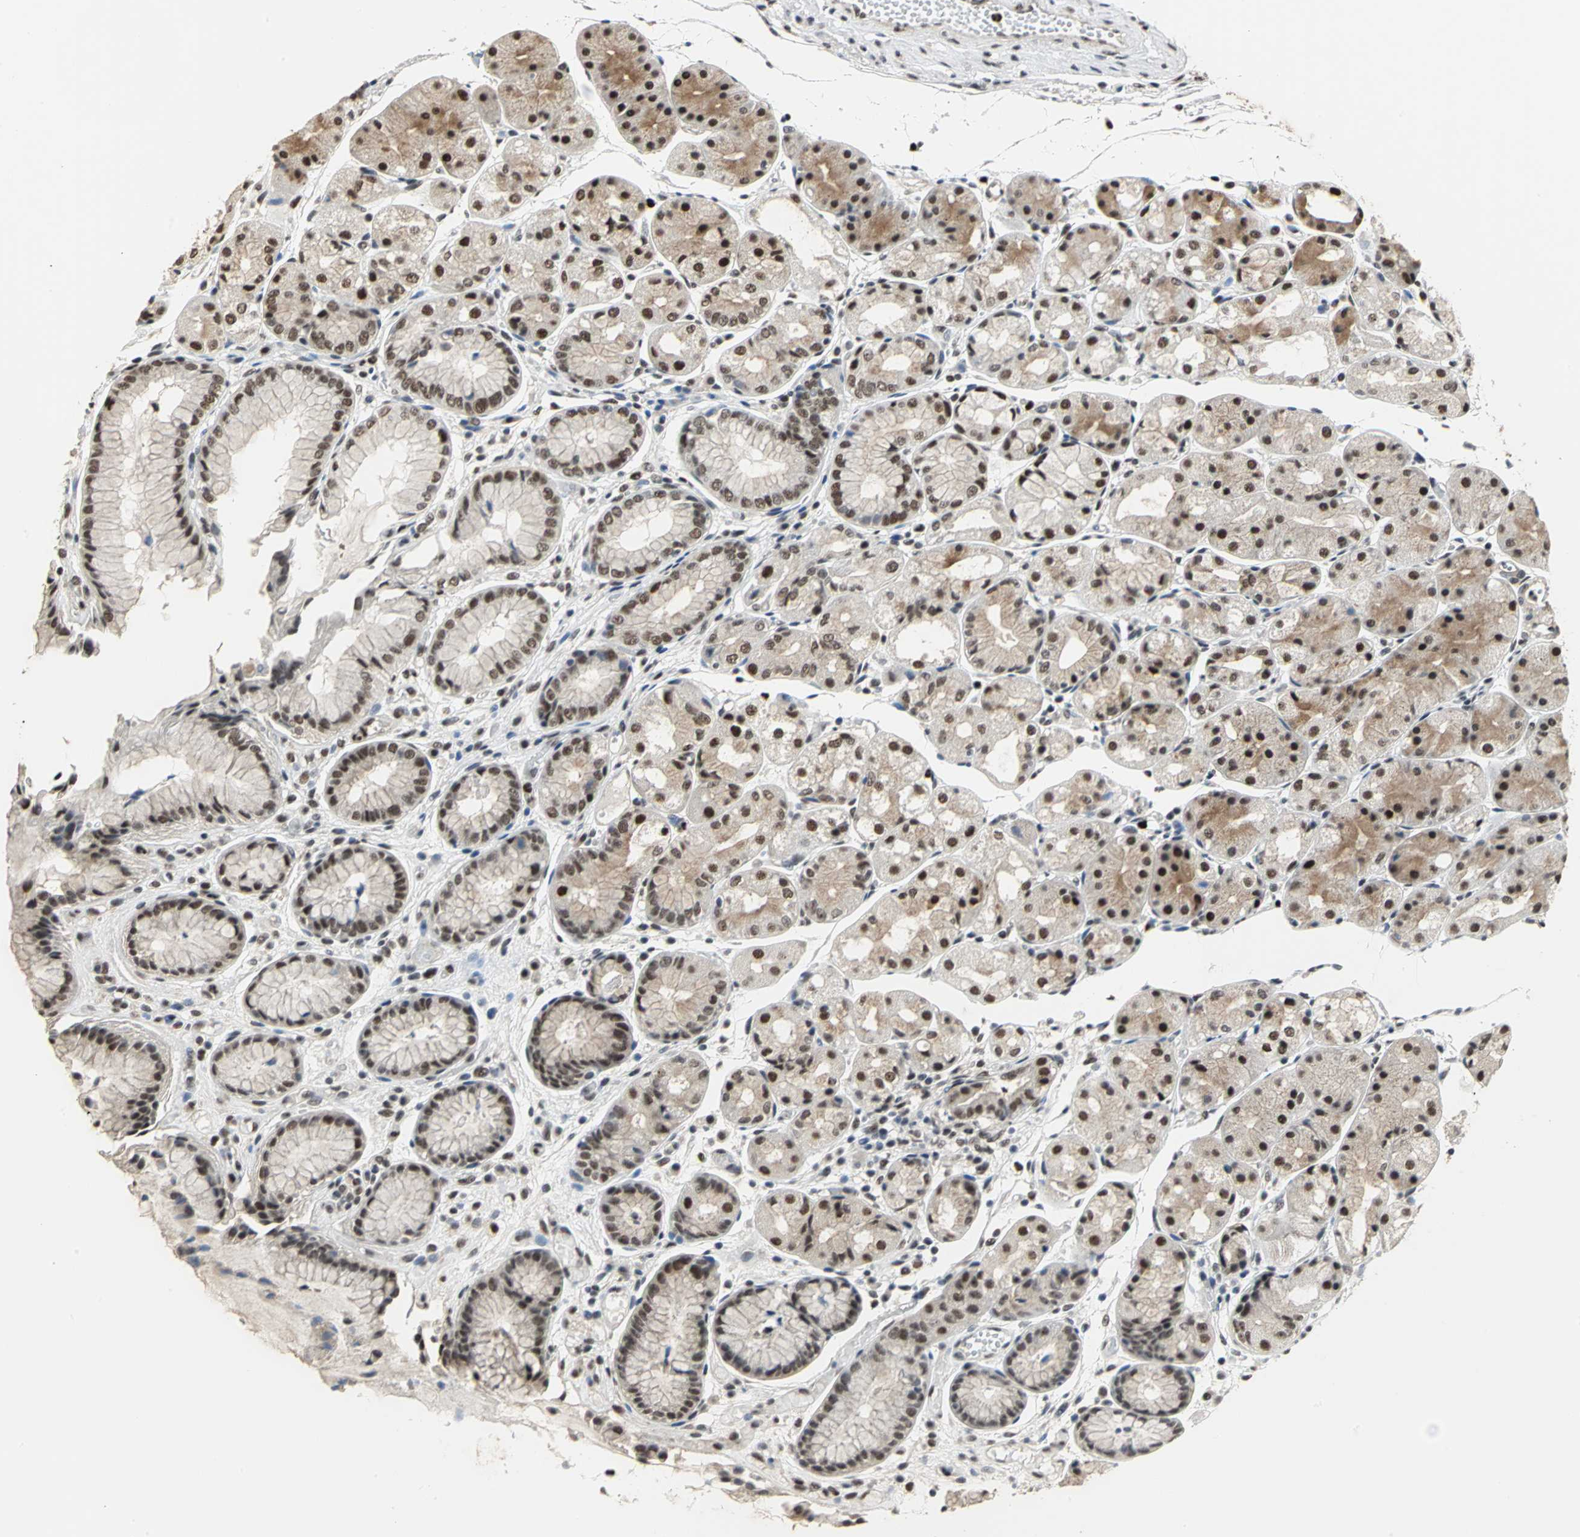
{"staining": {"intensity": "strong", "quantity": ">75%", "location": "cytoplasmic/membranous,nuclear"}, "tissue": "stomach", "cell_type": "Glandular cells", "image_type": "normal", "snomed": [{"axis": "morphology", "description": "Normal tissue, NOS"}, {"axis": "topography", "description": "Stomach, upper"}], "caption": "DAB (3,3'-diaminobenzidine) immunohistochemical staining of normal human stomach exhibits strong cytoplasmic/membranous,nuclear protein staining in about >75% of glandular cells.", "gene": "CCDC88C", "patient": {"sex": "male", "age": 72}}